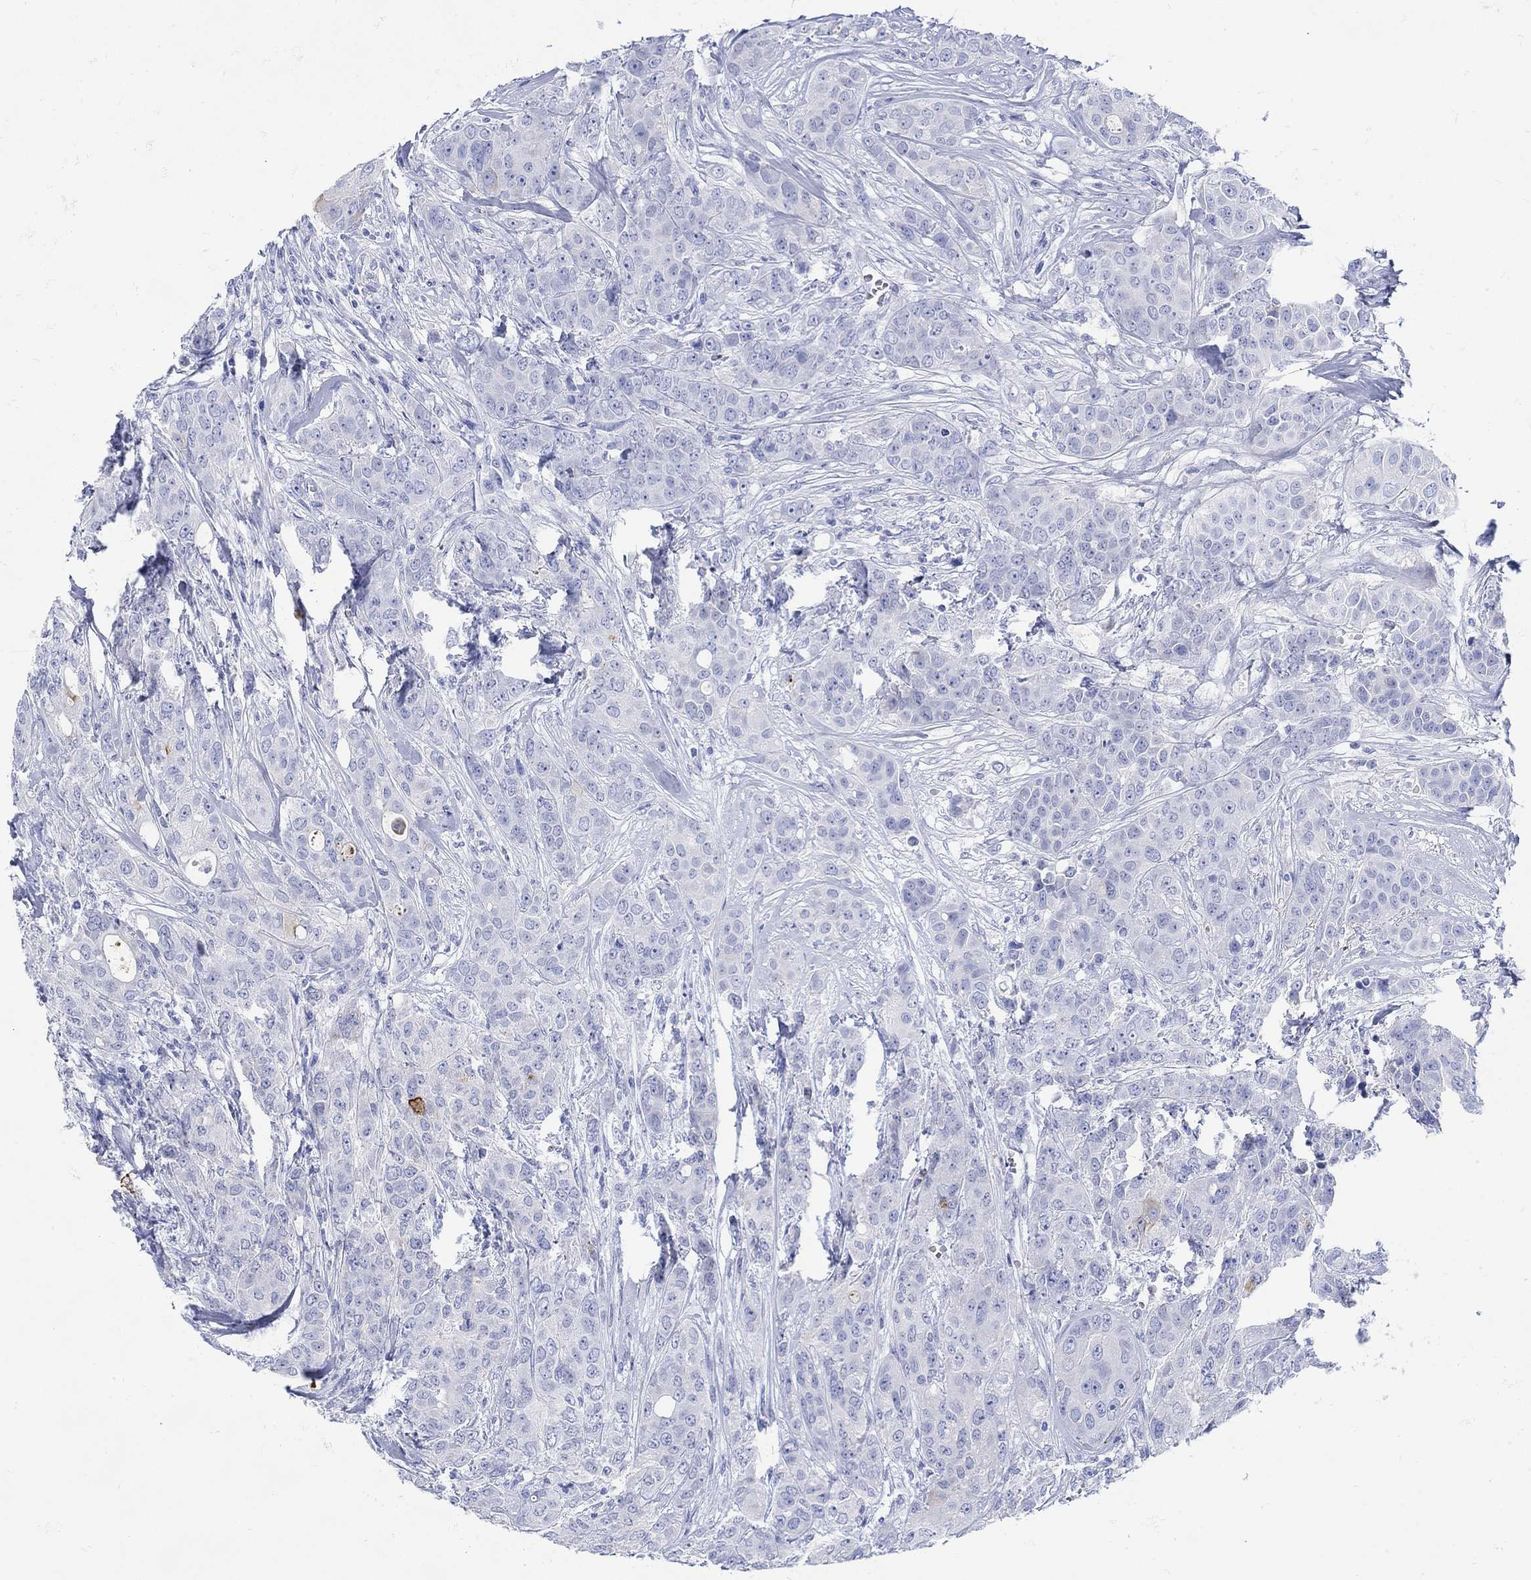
{"staining": {"intensity": "strong", "quantity": "<25%", "location": "cytoplasmic/membranous"}, "tissue": "breast cancer", "cell_type": "Tumor cells", "image_type": "cancer", "snomed": [{"axis": "morphology", "description": "Duct carcinoma"}, {"axis": "topography", "description": "Breast"}], "caption": "Brown immunohistochemical staining in human breast cancer reveals strong cytoplasmic/membranous positivity in about <25% of tumor cells.", "gene": "ANKMY1", "patient": {"sex": "female", "age": 43}}